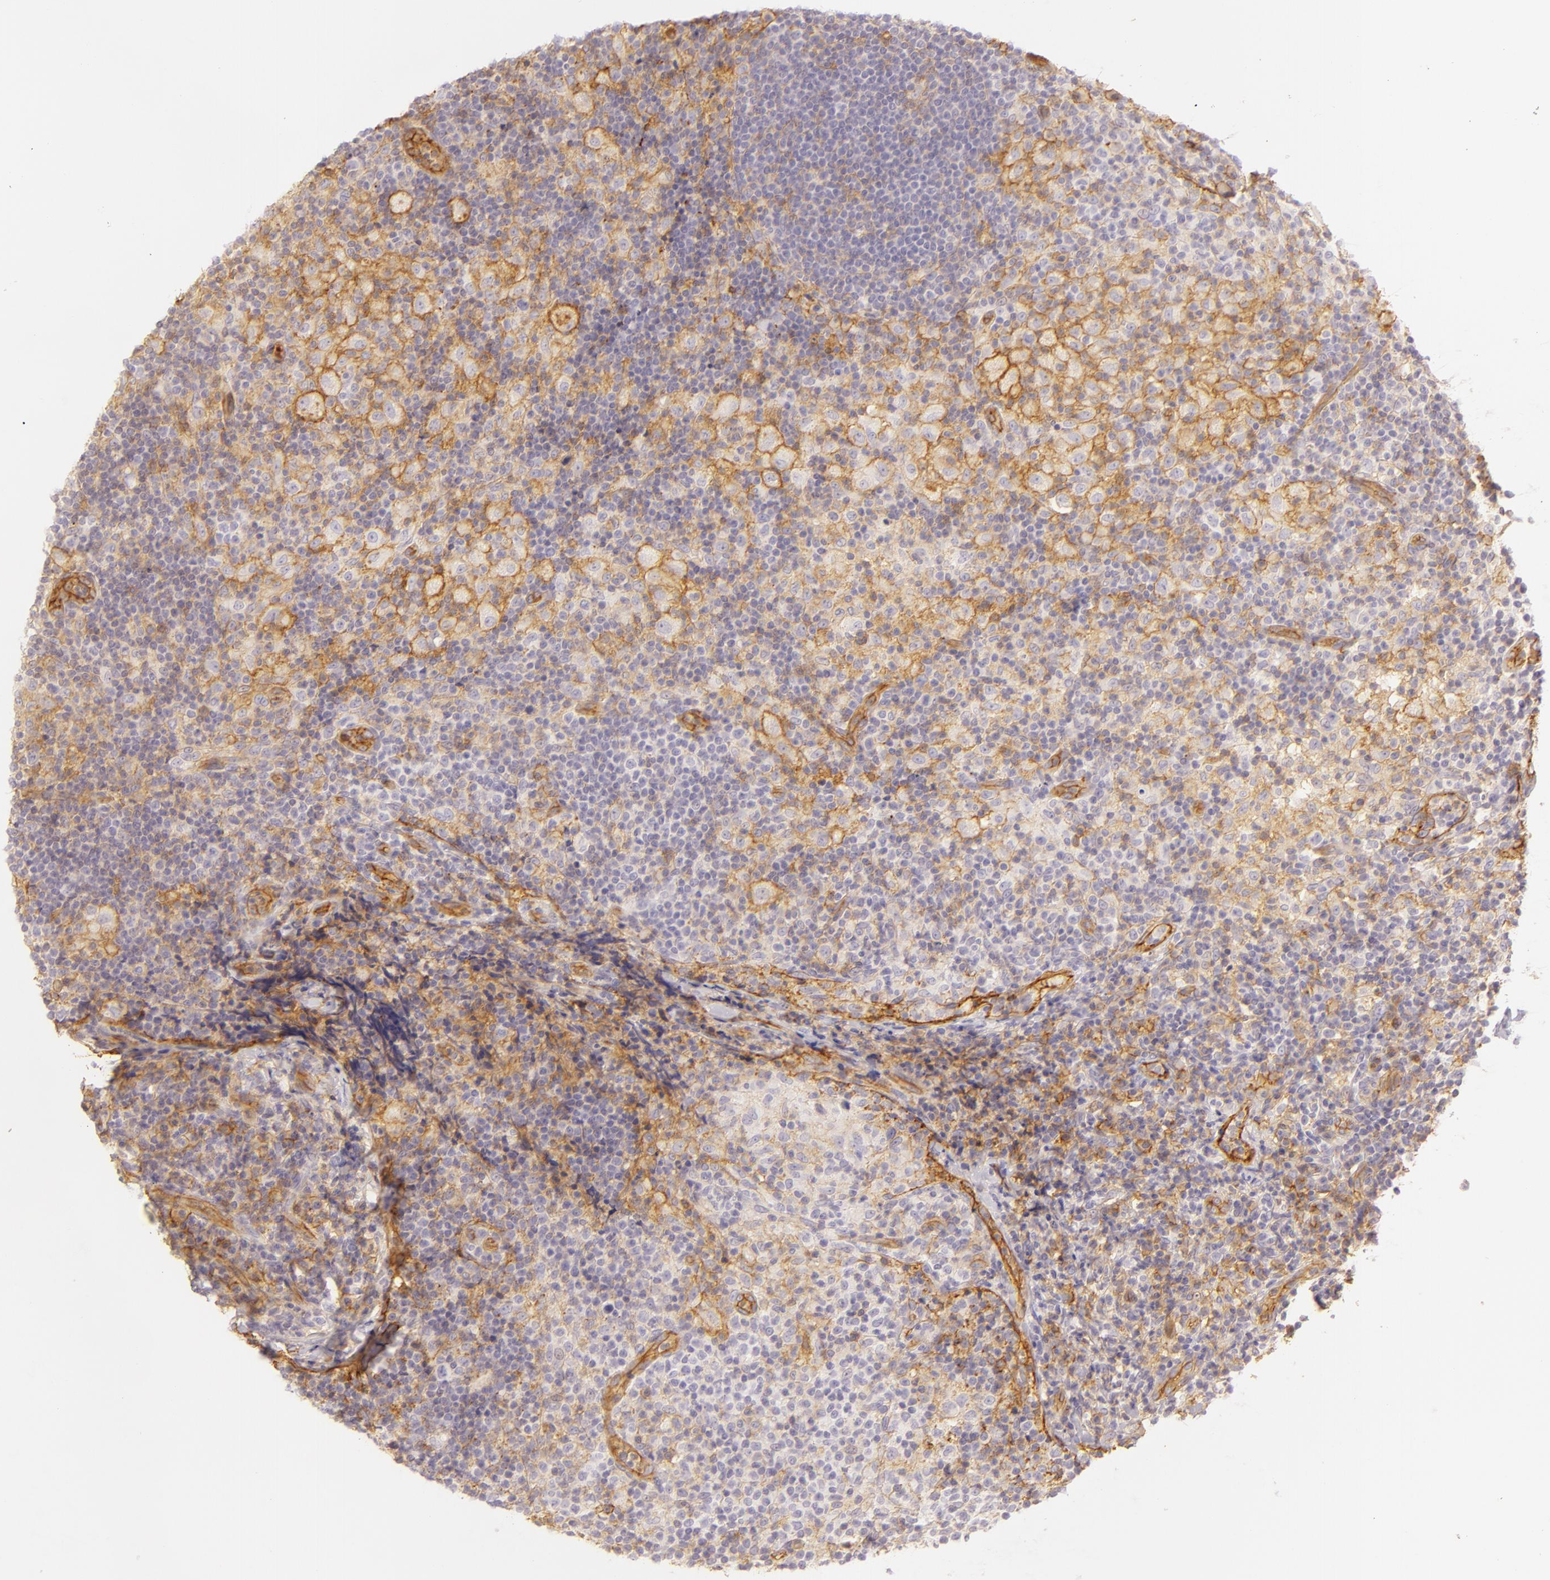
{"staining": {"intensity": "weak", "quantity": "<25%", "location": "cytoplasmic/membranous"}, "tissue": "lymph node", "cell_type": "Germinal center cells", "image_type": "normal", "snomed": [{"axis": "morphology", "description": "Normal tissue, NOS"}, {"axis": "morphology", "description": "Inflammation, NOS"}, {"axis": "topography", "description": "Lymph node"}], "caption": "Immunohistochemistry photomicrograph of normal lymph node: human lymph node stained with DAB exhibits no significant protein staining in germinal center cells.", "gene": "CD59", "patient": {"sex": "male", "age": 46}}